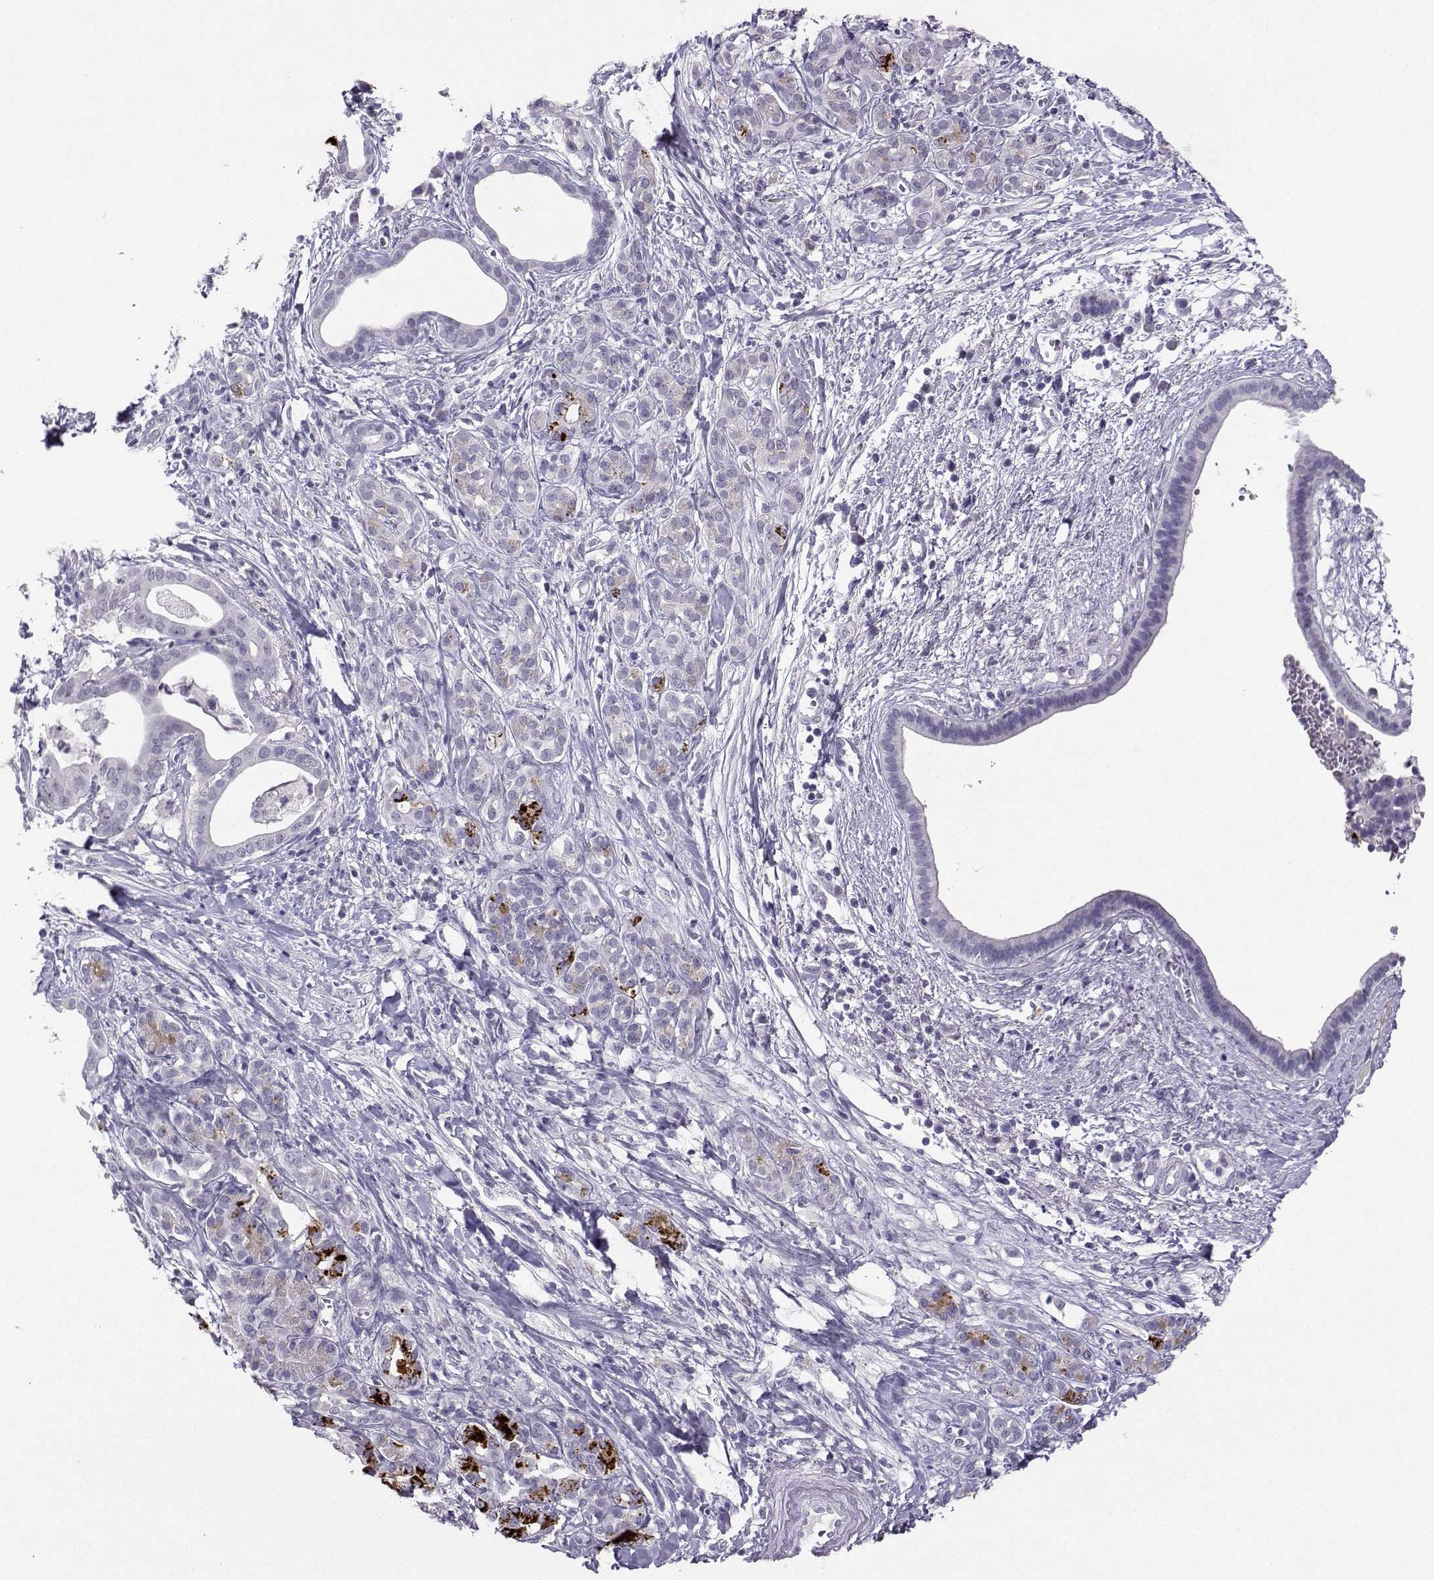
{"staining": {"intensity": "moderate", "quantity": "<25%", "location": "cytoplasmic/membranous"}, "tissue": "pancreatic cancer", "cell_type": "Tumor cells", "image_type": "cancer", "snomed": [{"axis": "morphology", "description": "Adenocarcinoma, NOS"}, {"axis": "topography", "description": "Pancreas"}], "caption": "Immunohistochemical staining of pancreatic adenocarcinoma displays low levels of moderate cytoplasmic/membranous expression in approximately <25% of tumor cells.", "gene": "TBR1", "patient": {"sex": "male", "age": 61}}